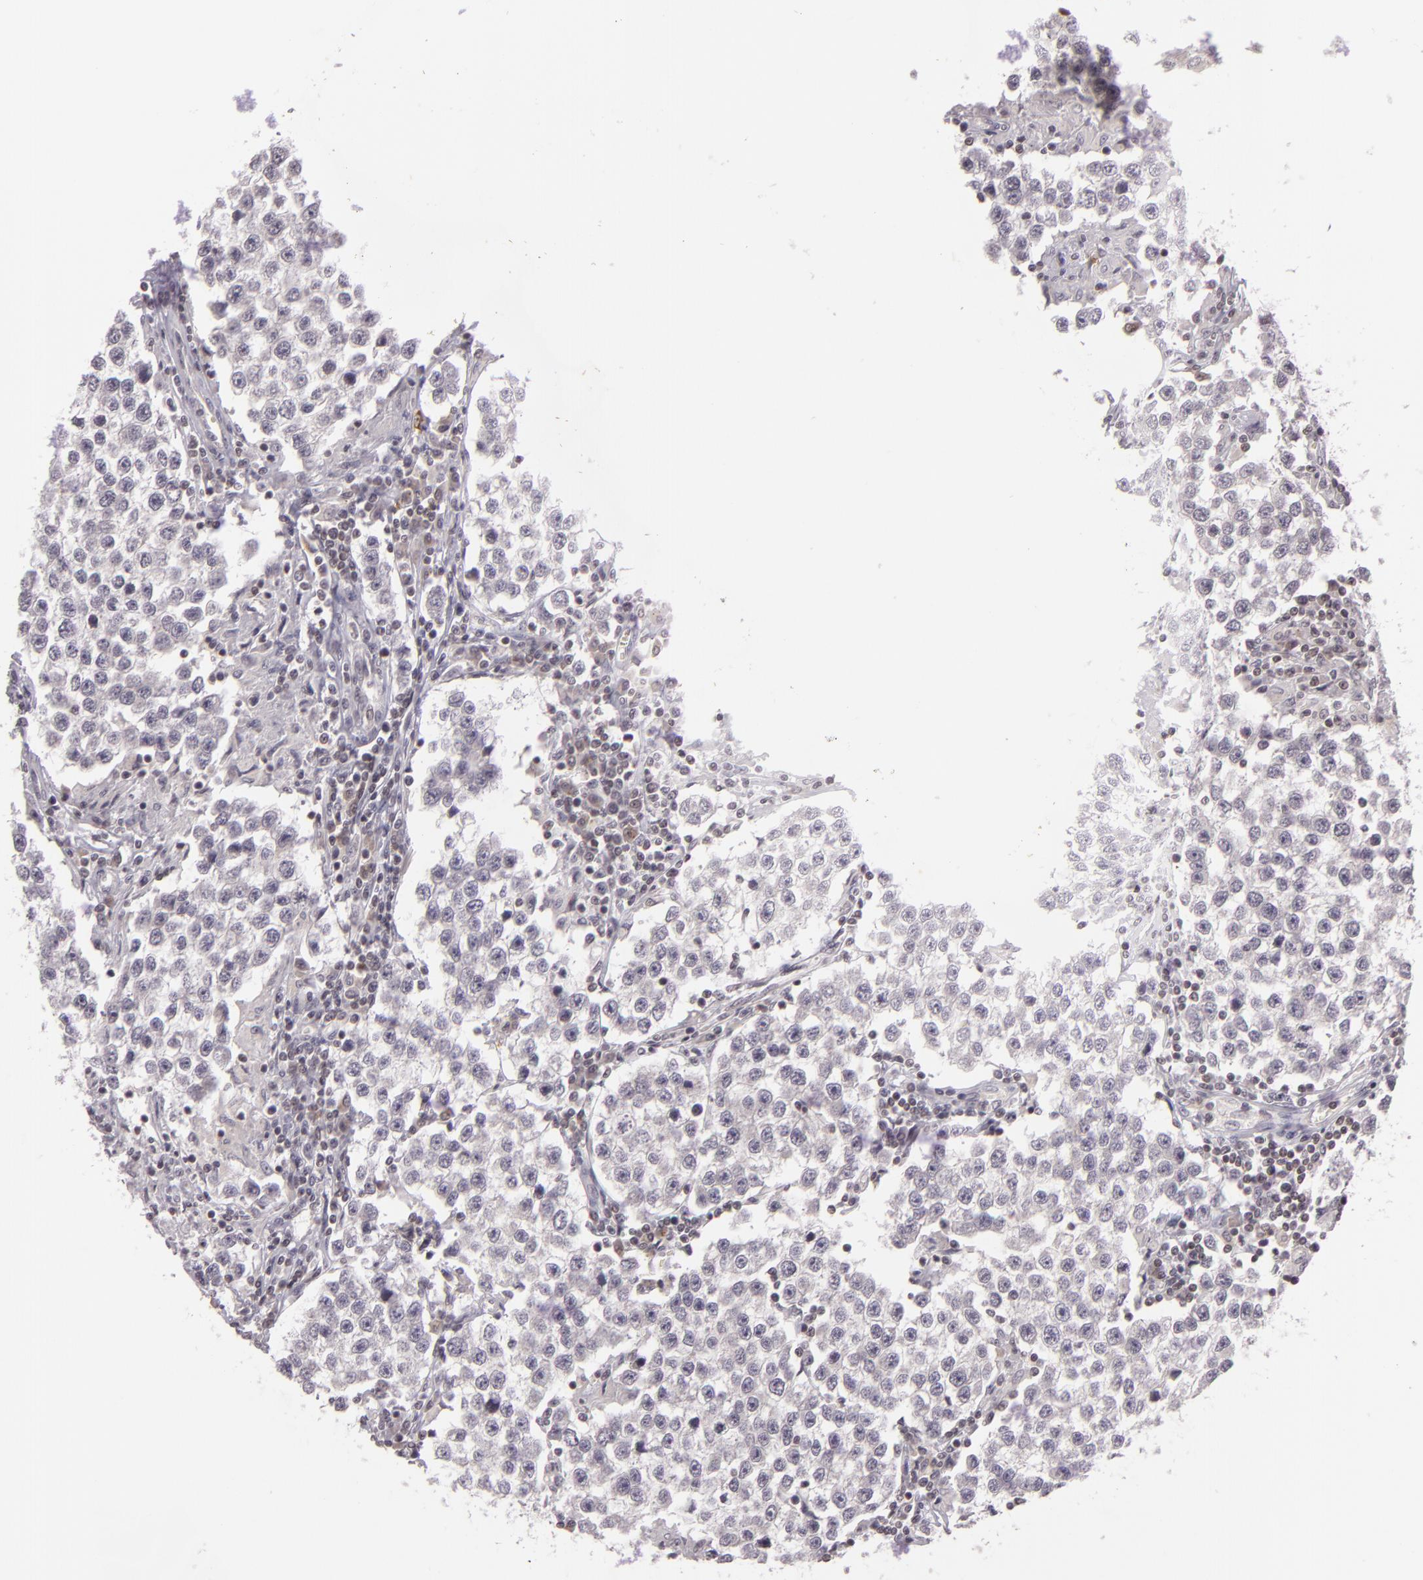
{"staining": {"intensity": "negative", "quantity": "none", "location": "none"}, "tissue": "testis cancer", "cell_type": "Tumor cells", "image_type": "cancer", "snomed": [{"axis": "morphology", "description": "Seminoma, NOS"}, {"axis": "topography", "description": "Testis"}], "caption": "Immunohistochemical staining of human testis cancer displays no significant positivity in tumor cells.", "gene": "ZFX", "patient": {"sex": "male", "age": 36}}